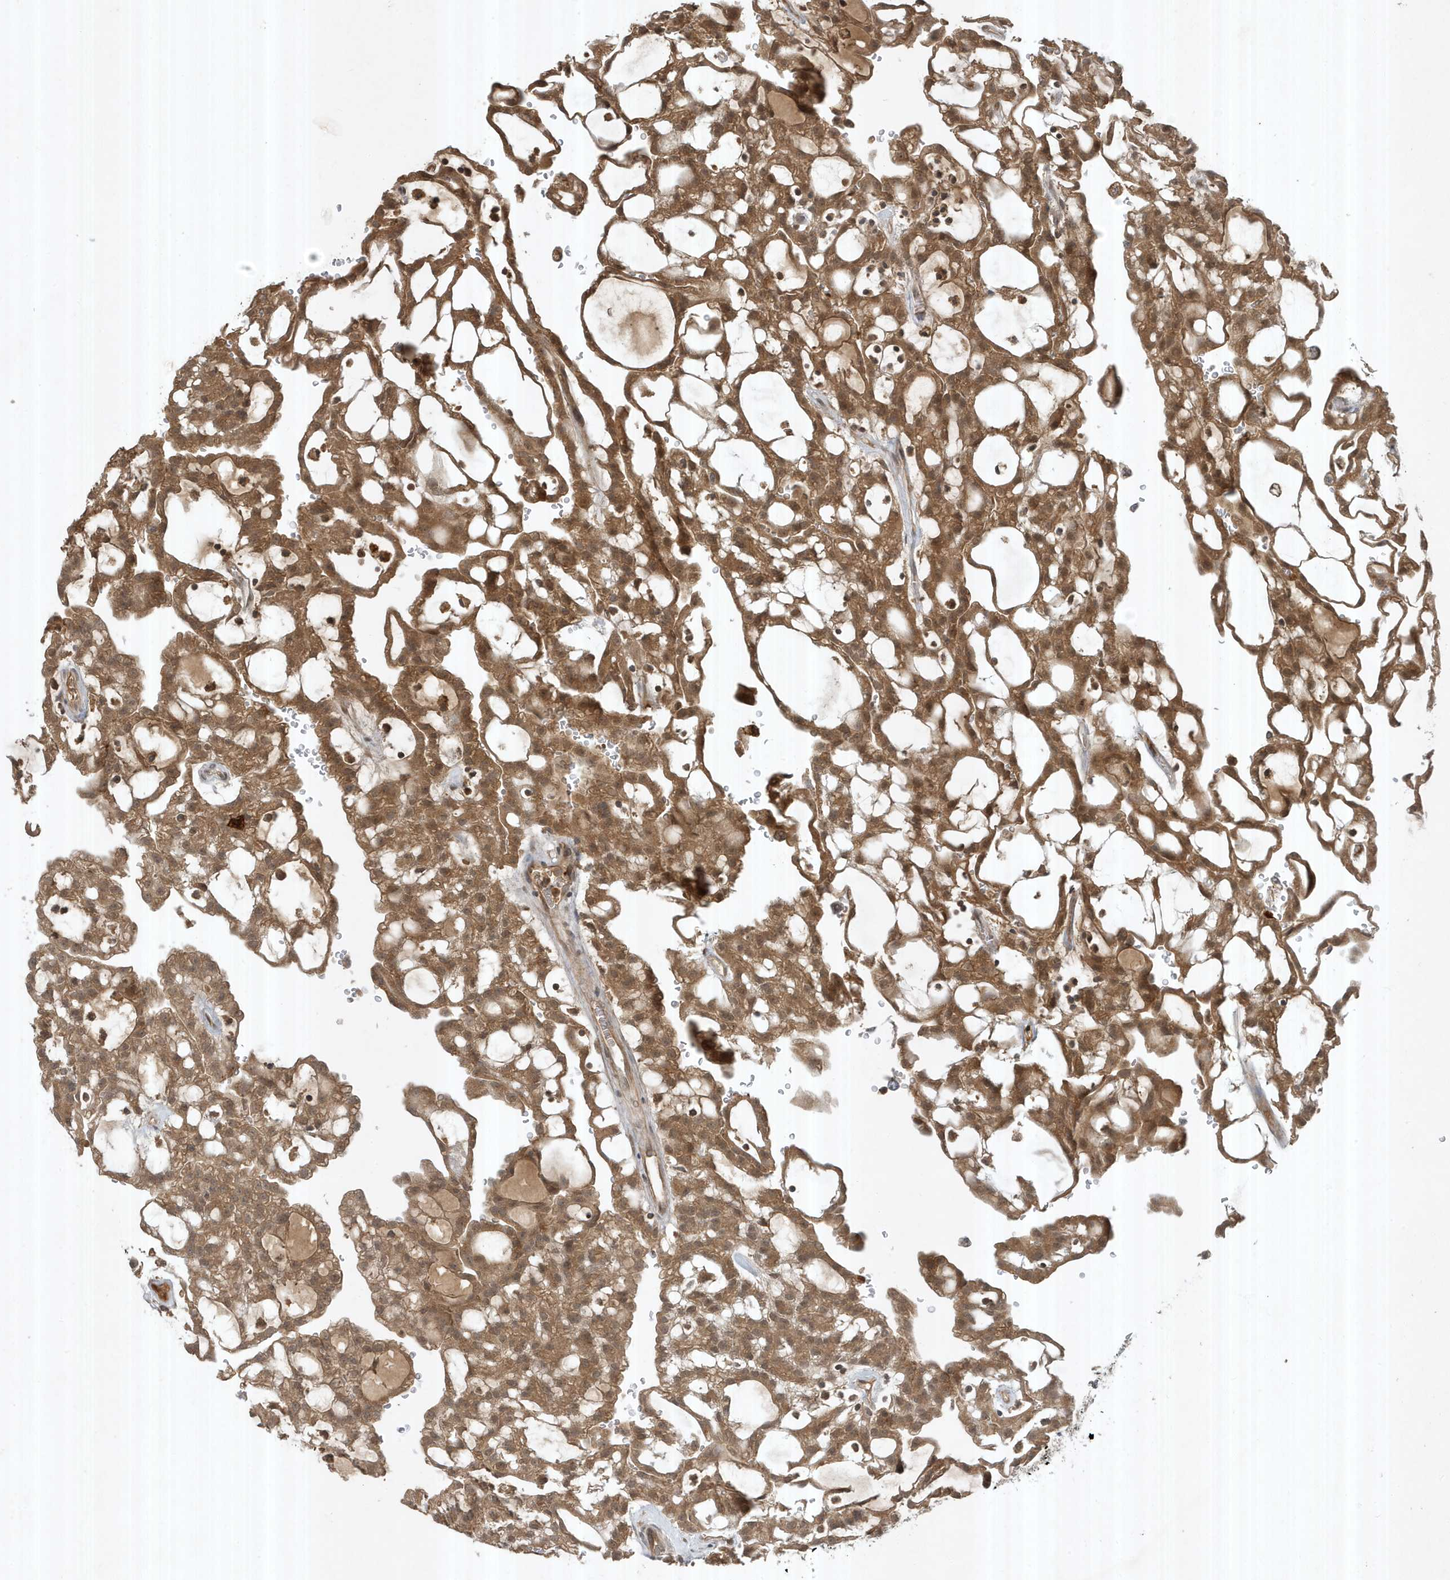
{"staining": {"intensity": "moderate", "quantity": ">75%", "location": "cytoplasmic/membranous"}, "tissue": "renal cancer", "cell_type": "Tumor cells", "image_type": "cancer", "snomed": [{"axis": "morphology", "description": "Adenocarcinoma, NOS"}, {"axis": "topography", "description": "Kidney"}], "caption": "An image of human renal cancer (adenocarcinoma) stained for a protein shows moderate cytoplasmic/membranous brown staining in tumor cells.", "gene": "ABCB9", "patient": {"sex": "male", "age": 63}}